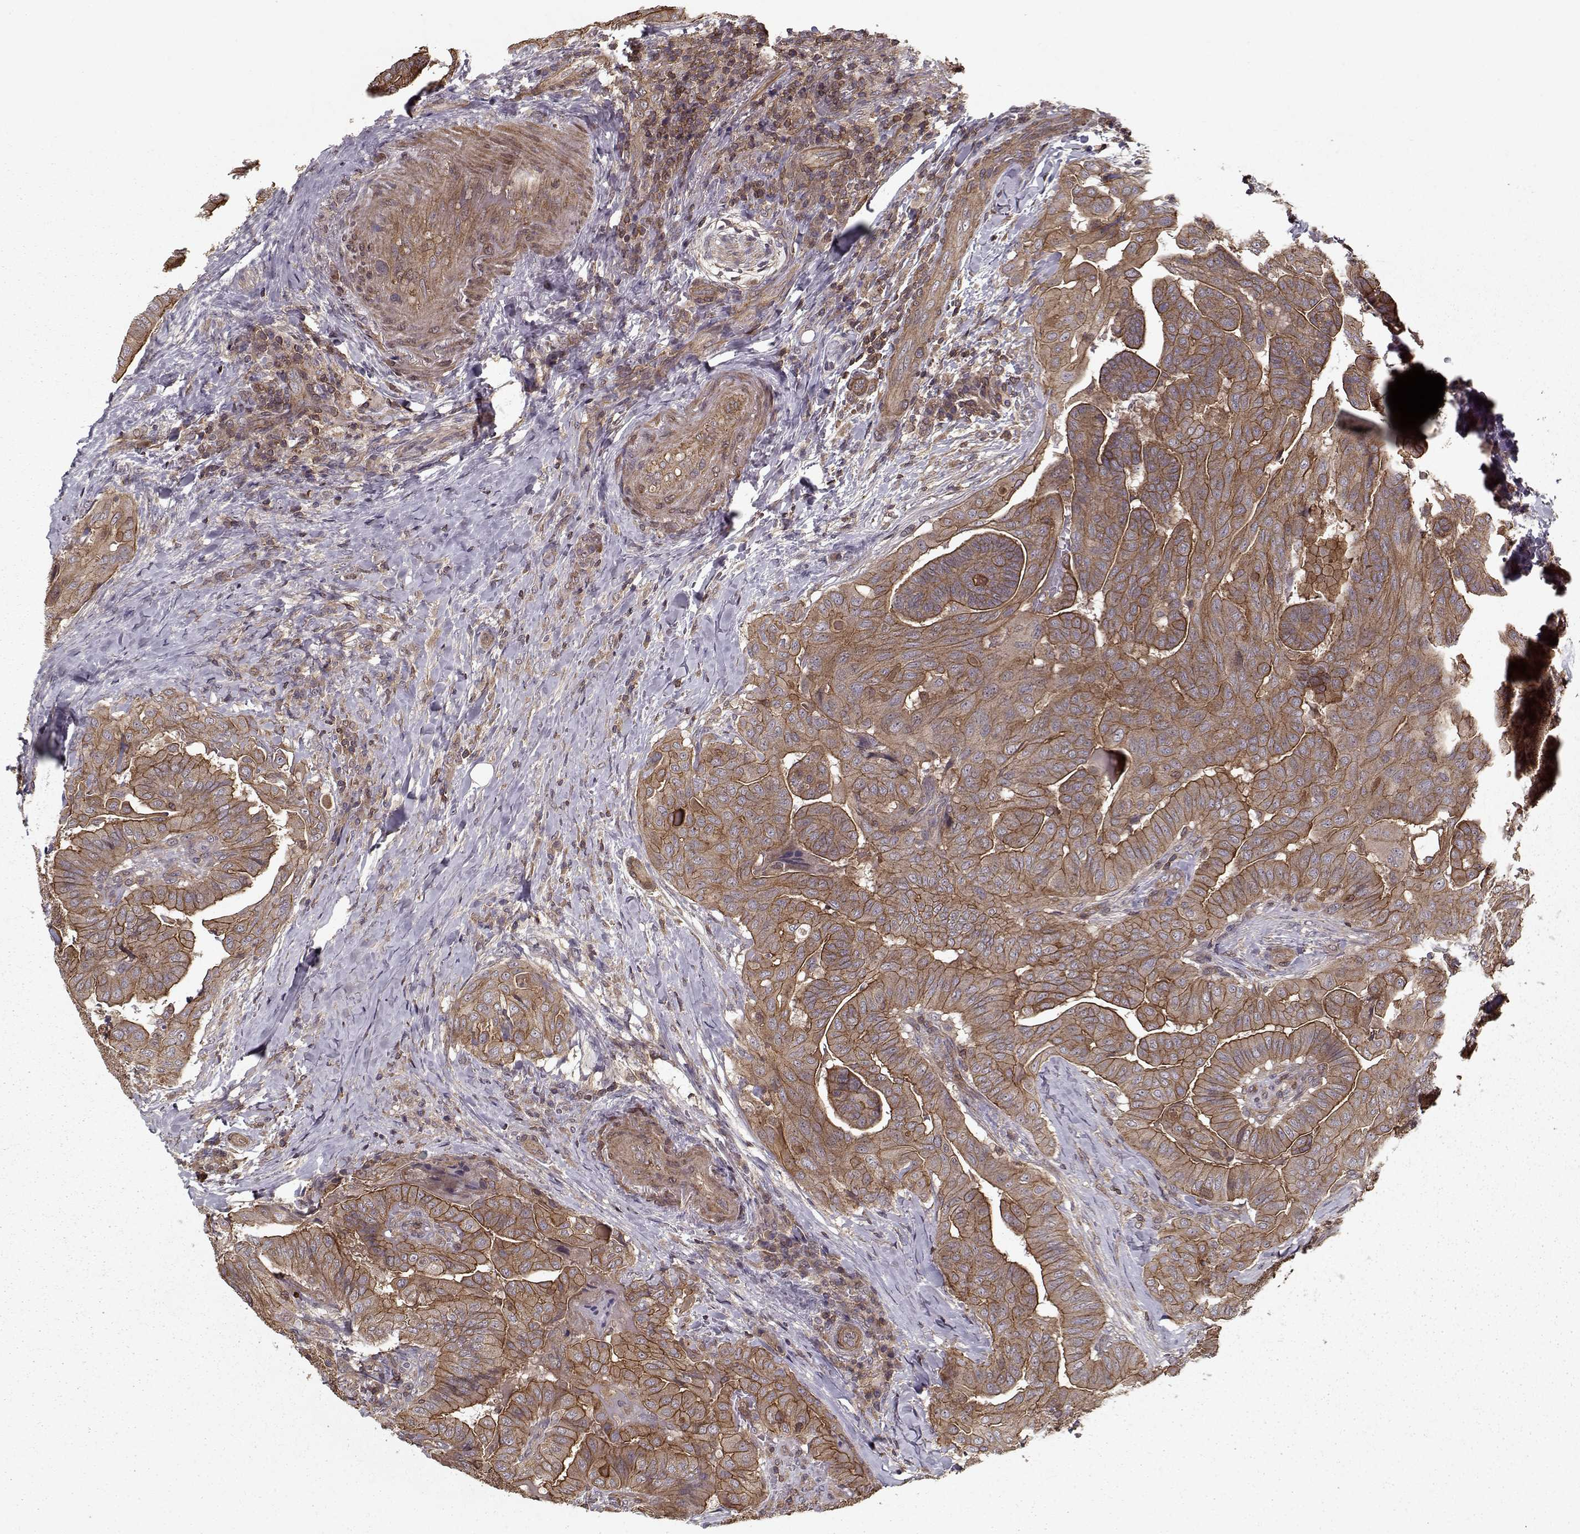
{"staining": {"intensity": "strong", "quantity": ">75%", "location": "cytoplasmic/membranous"}, "tissue": "thyroid cancer", "cell_type": "Tumor cells", "image_type": "cancer", "snomed": [{"axis": "morphology", "description": "Papillary adenocarcinoma, NOS"}, {"axis": "topography", "description": "Thyroid gland"}], "caption": "The photomicrograph demonstrates immunohistochemical staining of thyroid cancer (papillary adenocarcinoma). There is strong cytoplasmic/membranous staining is appreciated in approximately >75% of tumor cells.", "gene": "PPP1R12A", "patient": {"sex": "female", "age": 68}}